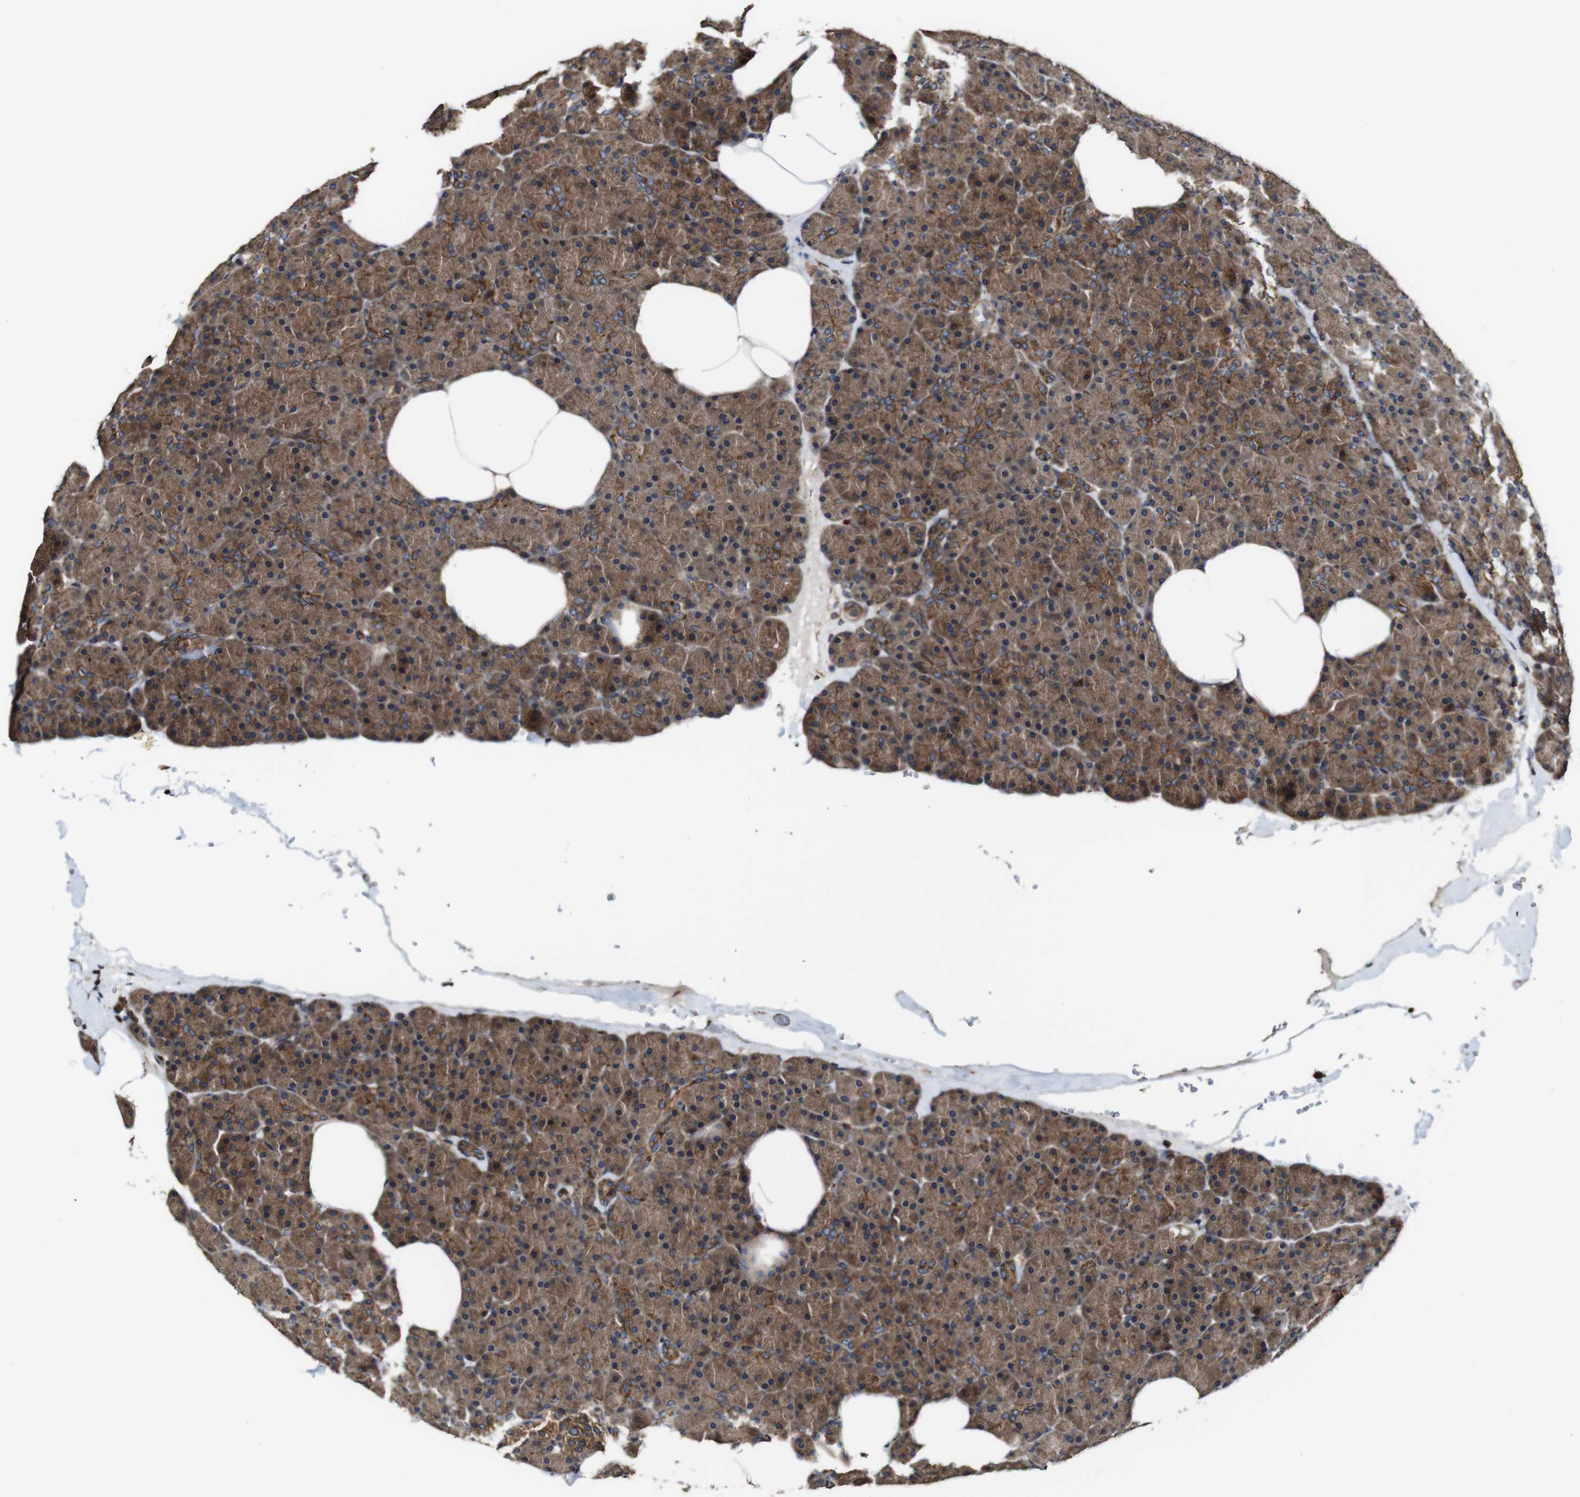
{"staining": {"intensity": "moderate", "quantity": ">75%", "location": "cytoplasmic/membranous"}, "tissue": "pancreas", "cell_type": "Exocrine glandular cells", "image_type": "normal", "snomed": [{"axis": "morphology", "description": "Normal tissue, NOS"}, {"axis": "topography", "description": "Pancreas"}], "caption": "Immunohistochemistry (DAB (3,3'-diaminobenzidine)) staining of benign pancreas demonstrates moderate cytoplasmic/membranous protein positivity in approximately >75% of exocrine glandular cells. The protein is shown in brown color, while the nuclei are stained blue.", "gene": "TNIK", "patient": {"sex": "female", "age": 35}}